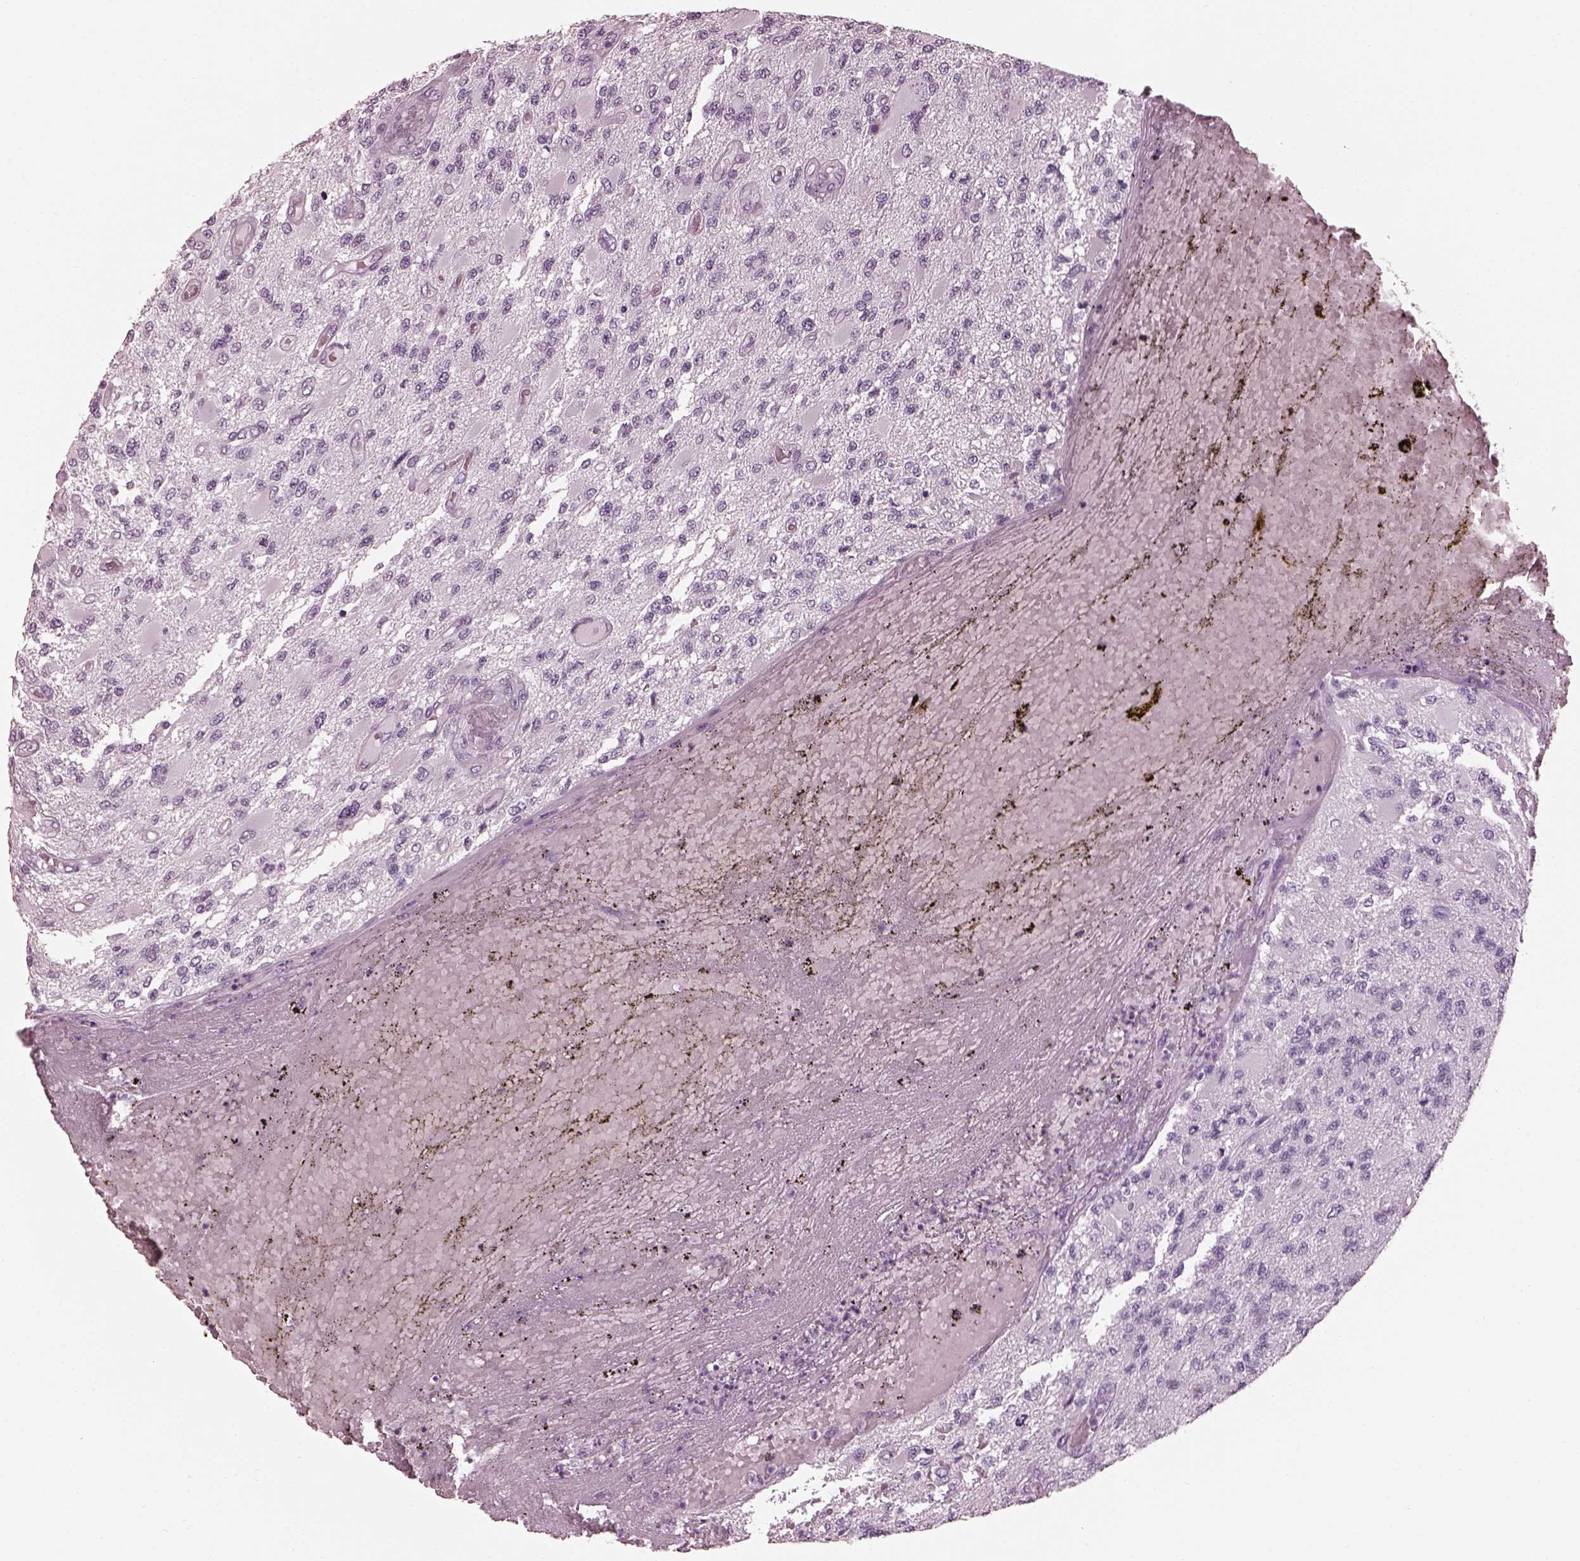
{"staining": {"intensity": "negative", "quantity": "none", "location": "none"}, "tissue": "glioma", "cell_type": "Tumor cells", "image_type": "cancer", "snomed": [{"axis": "morphology", "description": "Glioma, malignant, High grade"}, {"axis": "topography", "description": "Brain"}], "caption": "This photomicrograph is of glioma stained with immunohistochemistry to label a protein in brown with the nuclei are counter-stained blue. There is no staining in tumor cells.", "gene": "TCHHL1", "patient": {"sex": "female", "age": 63}}